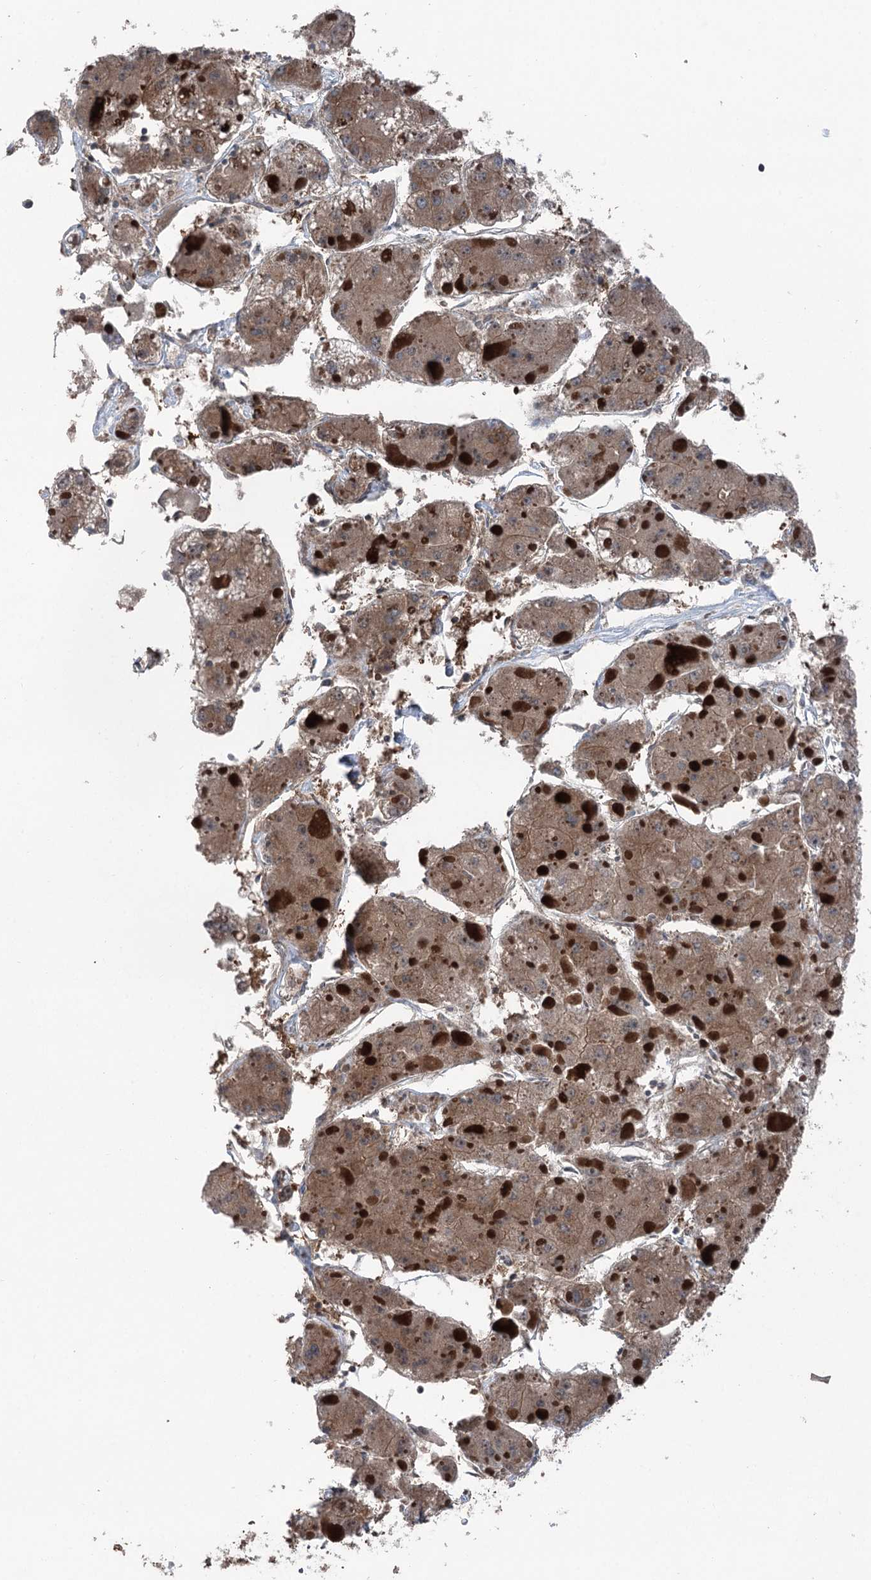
{"staining": {"intensity": "moderate", "quantity": ">75%", "location": "cytoplasmic/membranous"}, "tissue": "liver cancer", "cell_type": "Tumor cells", "image_type": "cancer", "snomed": [{"axis": "morphology", "description": "Carcinoma, Hepatocellular, NOS"}, {"axis": "topography", "description": "Liver"}], "caption": "IHC image of neoplastic tissue: human hepatocellular carcinoma (liver) stained using immunohistochemistry (IHC) exhibits medium levels of moderate protein expression localized specifically in the cytoplasmic/membranous of tumor cells, appearing as a cytoplasmic/membranous brown color.", "gene": "PPP1R21", "patient": {"sex": "female", "age": 73}}